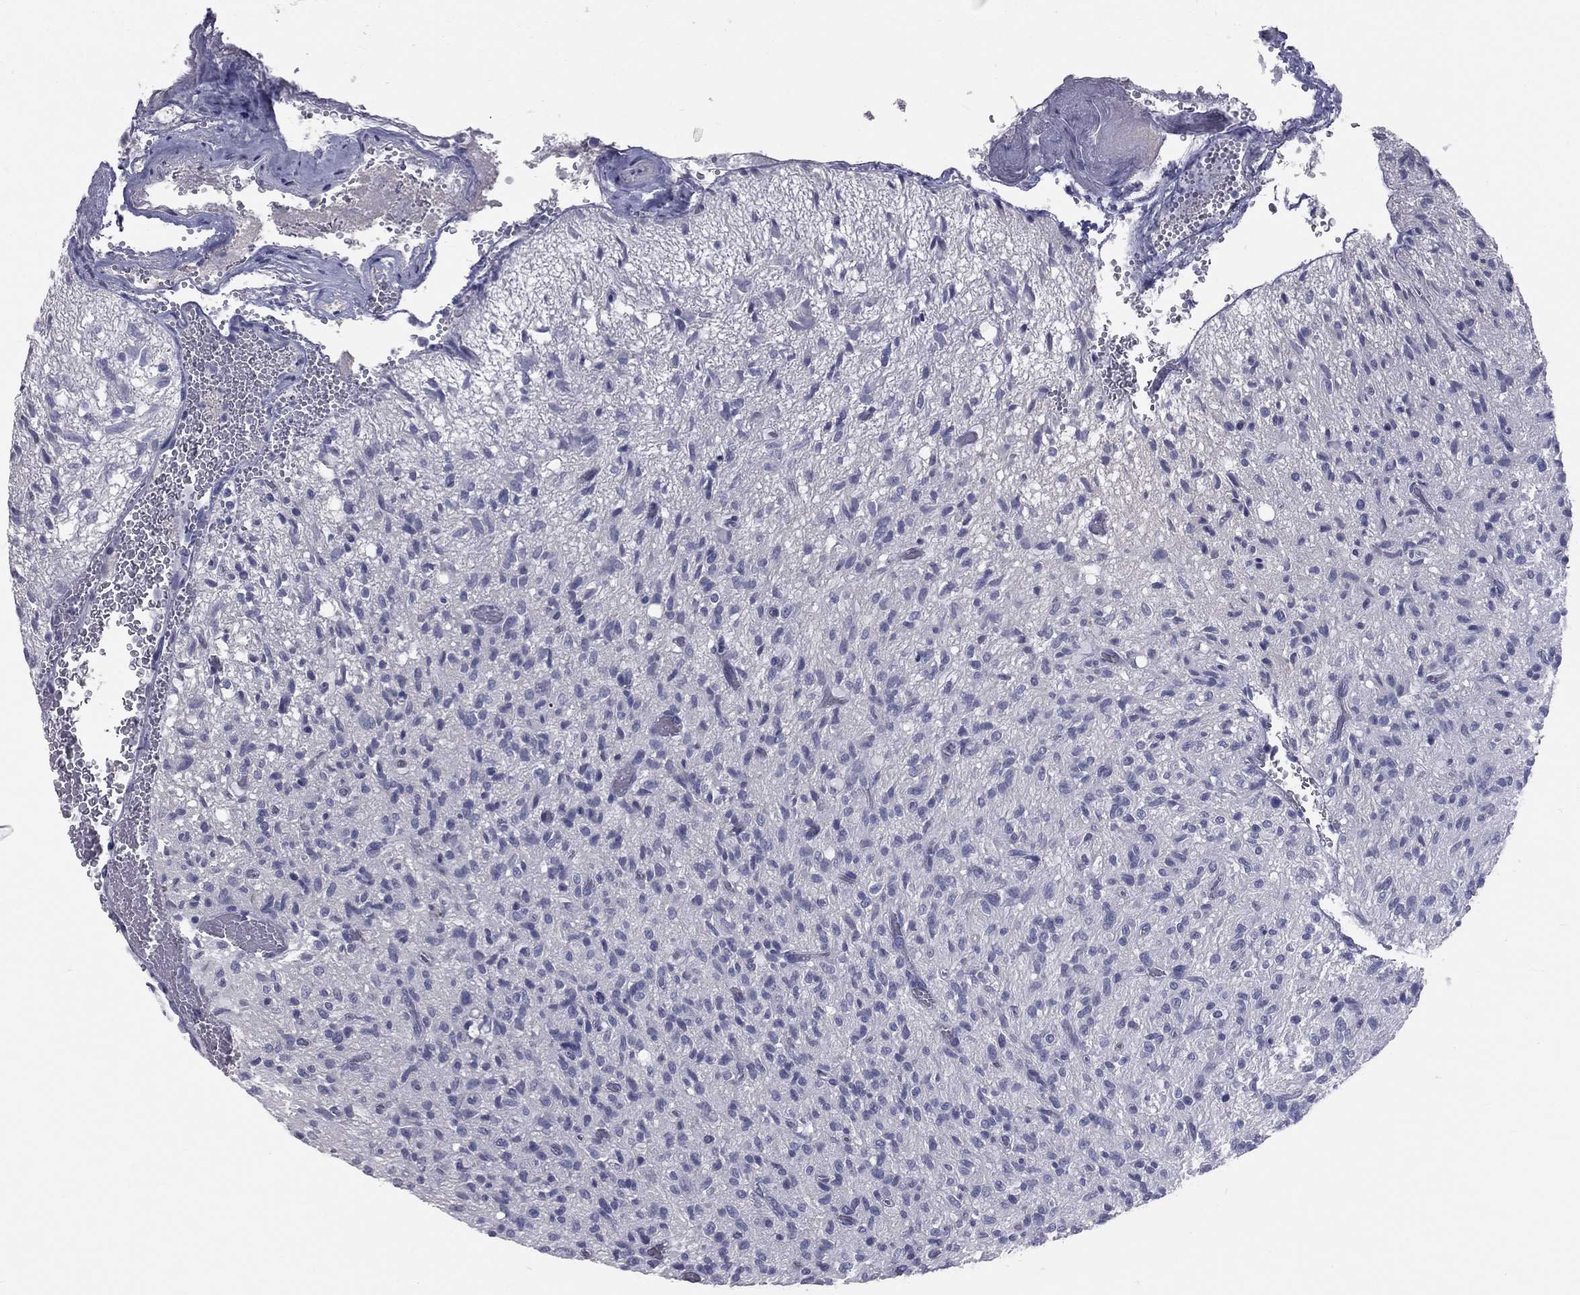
{"staining": {"intensity": "negative", "quantity": "none", "location": "none"}, "tissue": "glioma", "cell_type": "Tumor cells", "image_type": "cancer", "snomed": [{"axis": "morphology", "description": "Glioma, malignant, High grade"}, {"axis": "topography", "description": "Brain"}], "caption": "The IHC photomicrograph has no significant expression in tumor cells of malignant glioma (high-grade) tissue. Nuclei are stained in blue.", "gene": "TFPI2", "patient": {"sex": "male", "age": 64}}